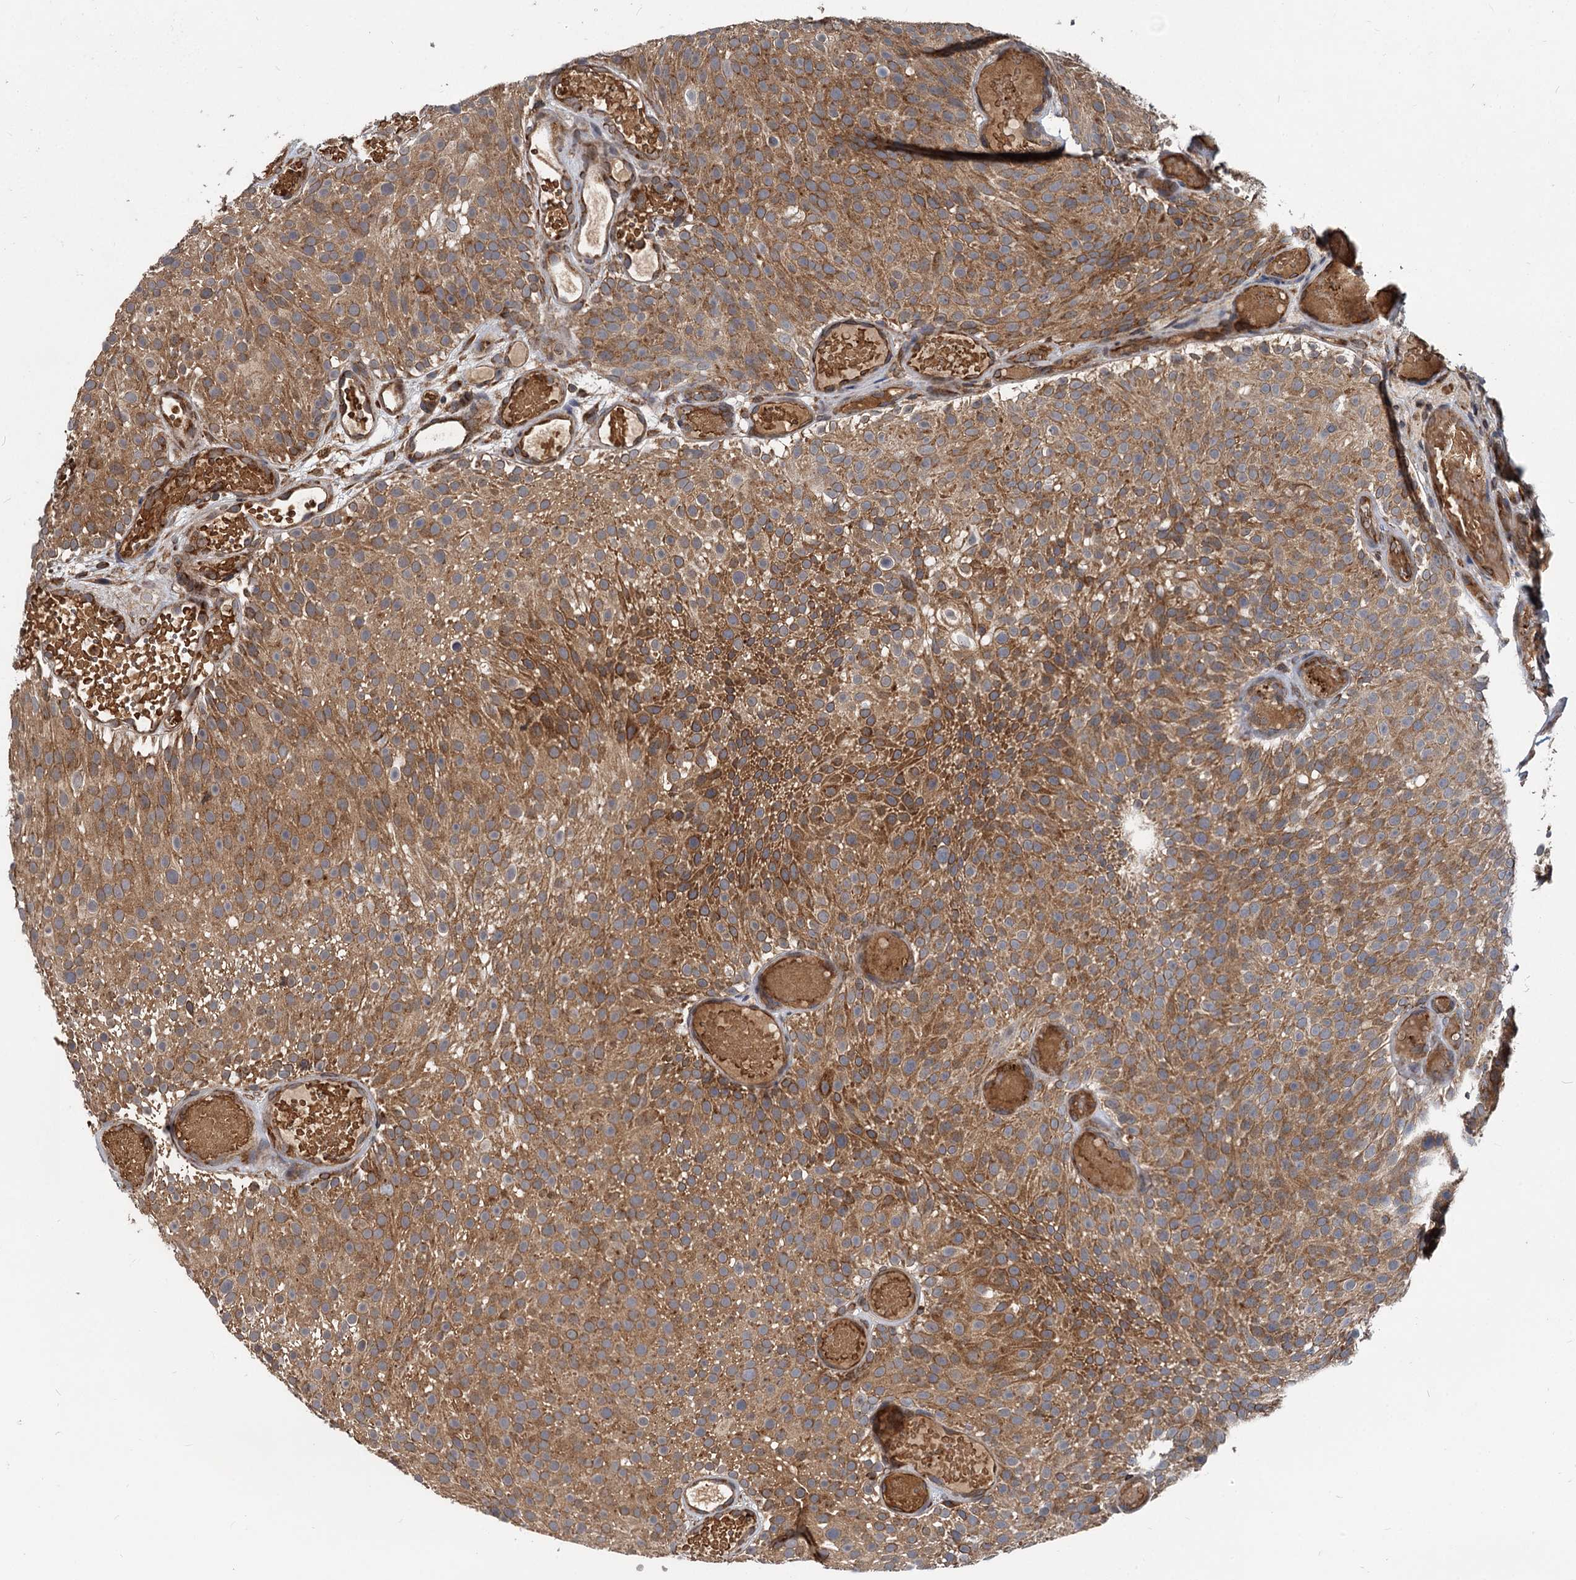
{"staining": {"intensity": "strong", "quantity": ">75%", "location": "cytoplasmic/membranous"}, "tissue": "urothelial cancer", "cell_type": "Tumor cells", "image_type": "cancer", "snomed": [{"axis": "morphology", "description": "Urothelial carcinoma, Low grade"}, {"axis": "topography", "description": "Urinary bladder"}], "caption": "Tumor cells display strong cytoplasmic/membranous positivity in approximately >75% of cells in urothelial cancer.", "gene": "STIM1", "patient": {"sex": "male", "age": 78}}